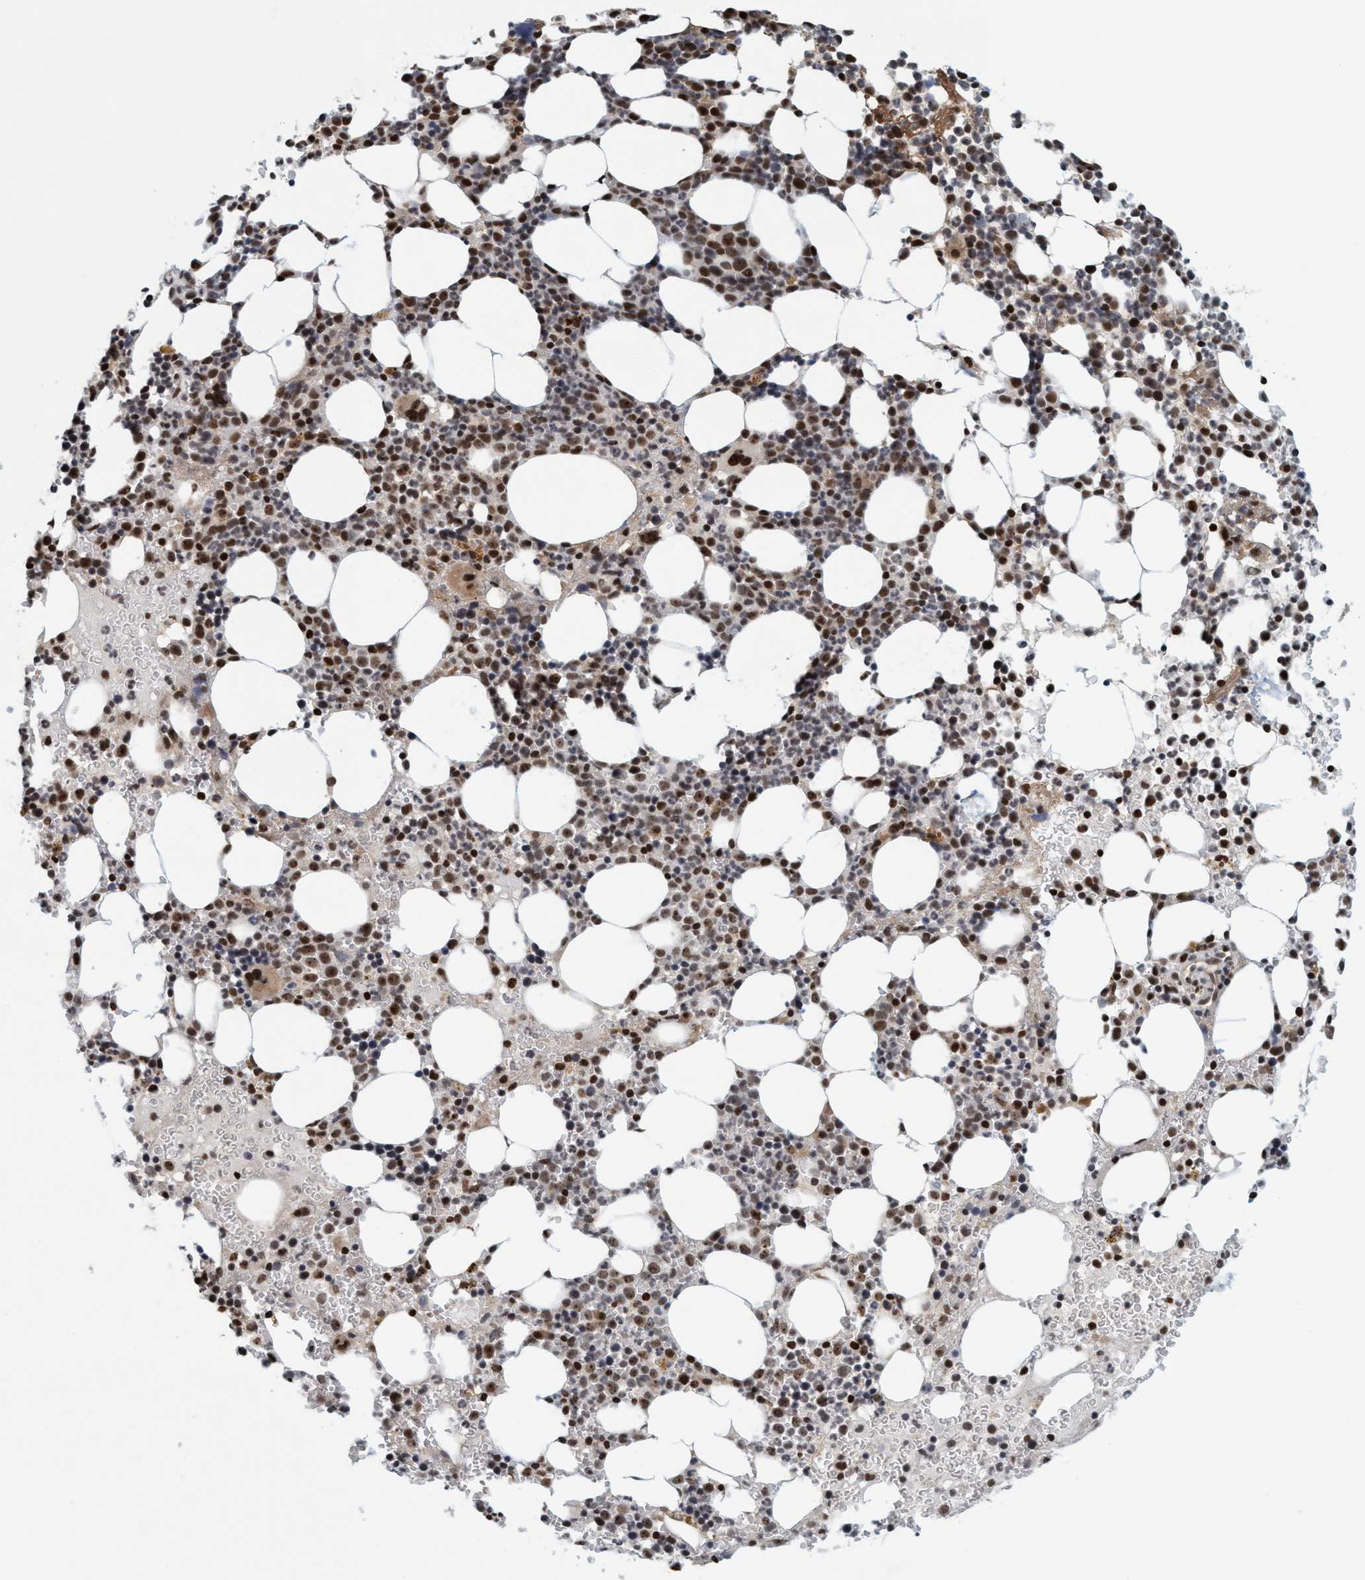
{"staining": {"intensity": "strong", "quantity": "25%-75%", "location": "nuclear"}, "tissue": "bone marrow", "cell_type": "Hematopoietic cells", "image_type": "normal", "snomed": [{"axis": "morphology", "description": "Normal tissue, NOS"}, {"axis": "morphology", "description": "Inflammation, NOS"}, {"axis": "topography", "description": "Bone marrow"}], "caption": "Hematopoietic cells display high levels of strong nuclear expression in approximately 25%-75% of cells in unremarkable bone marrow. The protein is stained brown, and the nuclei are stained in blue (DAB (3,3'-diaminobenzidine) IHC with brightfield microscopy, high magnification).", "gene": "SMCR8", "patient": {"sex": "female", "age": 67}}